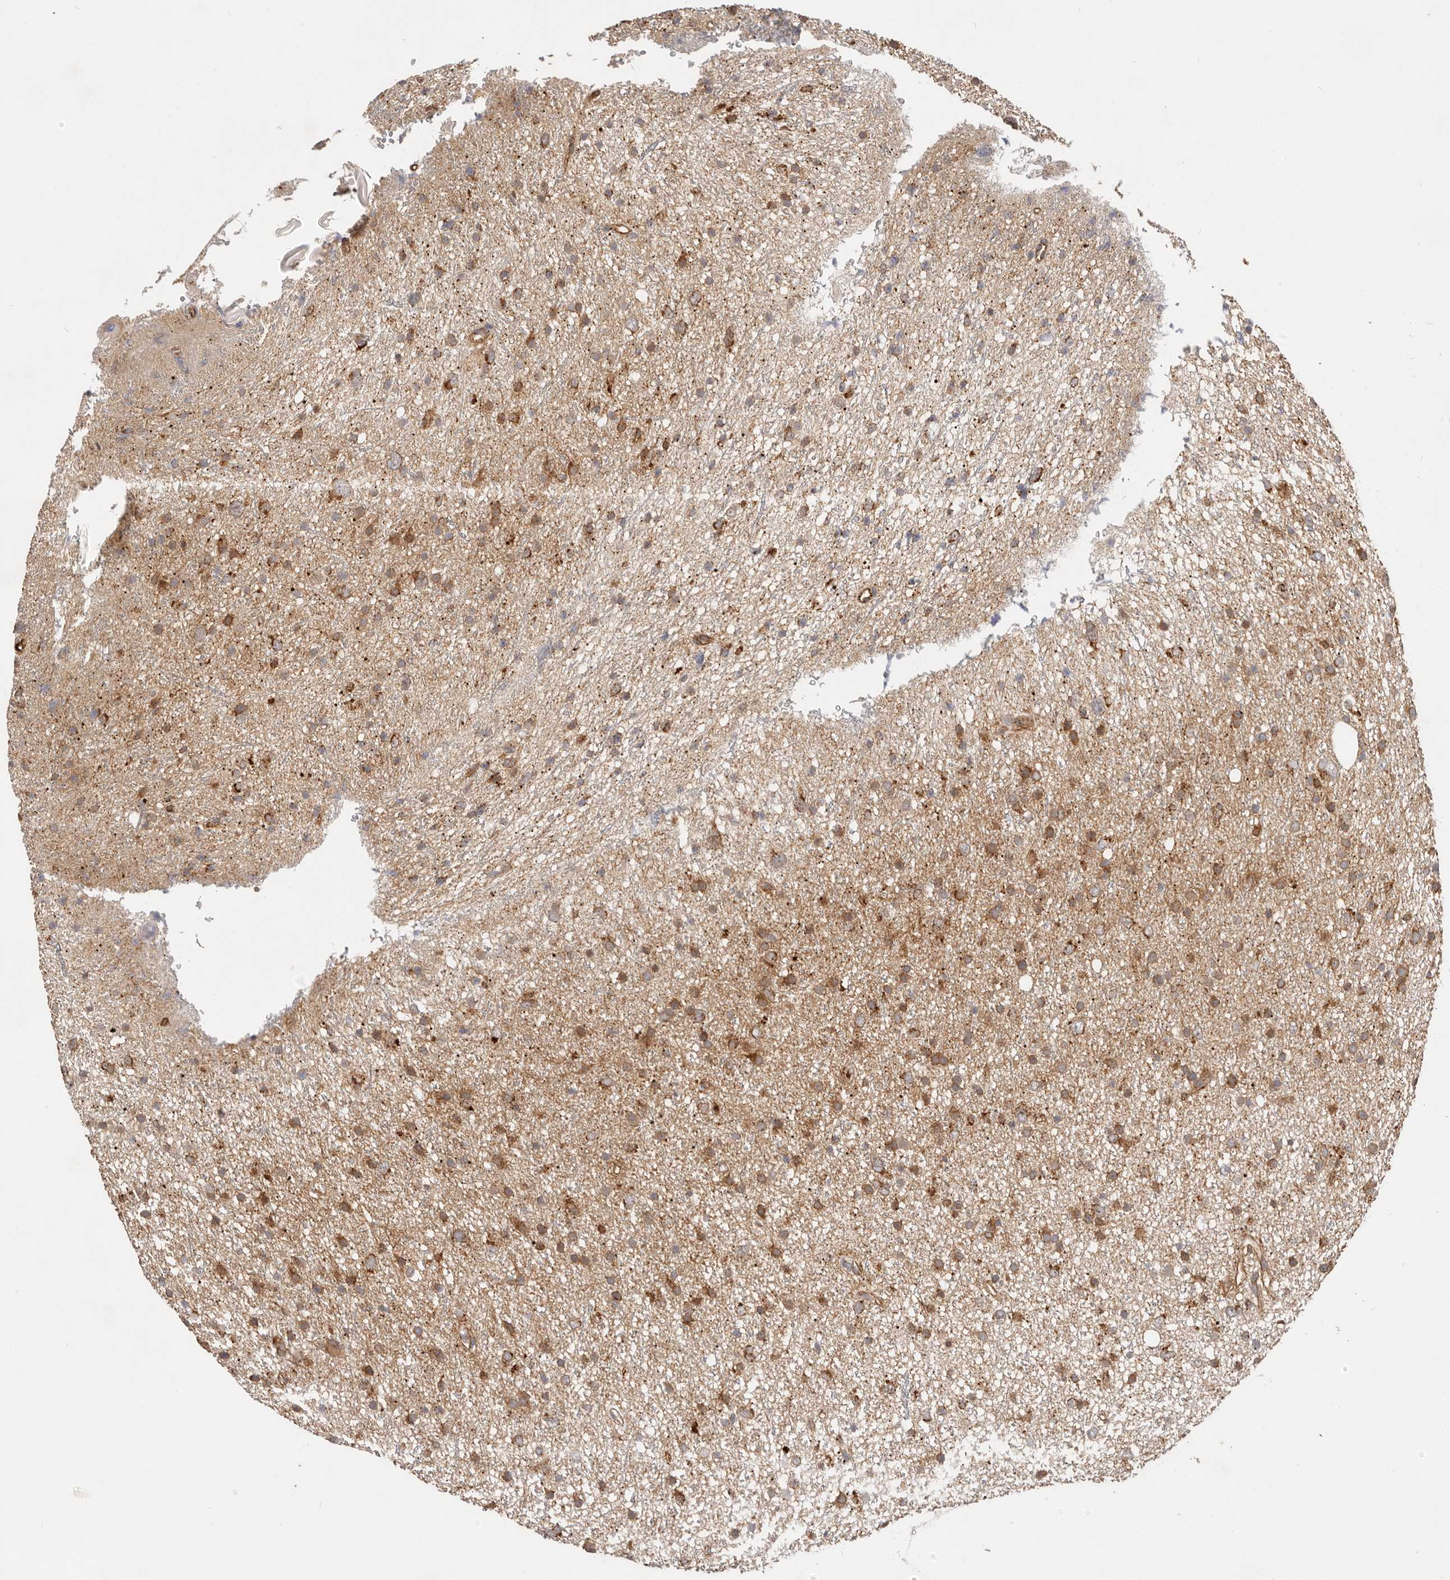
{"staining": {"intensity": "moderate", "quantity": "25%-75%", "location": "cytoplasmic/membranous"}, "tissue": "glioma", "cell_type": "Tumor cells", "image_type": "cancer", "snomed": [{"axis": "morphology", "description": "Glioma, malignant, Low grade"}, {"axis": "topography", "description": "Cerebral cortex"}], "caption": "Tumor cells show medium levels of moderate cytoplasmic/membranous expression in about 25%-75% of cells in human glioma. (IHC, brightfield microscopy, high magnification).", "gene": "USP49", "patient": {"sex": "female", "age": 39}}